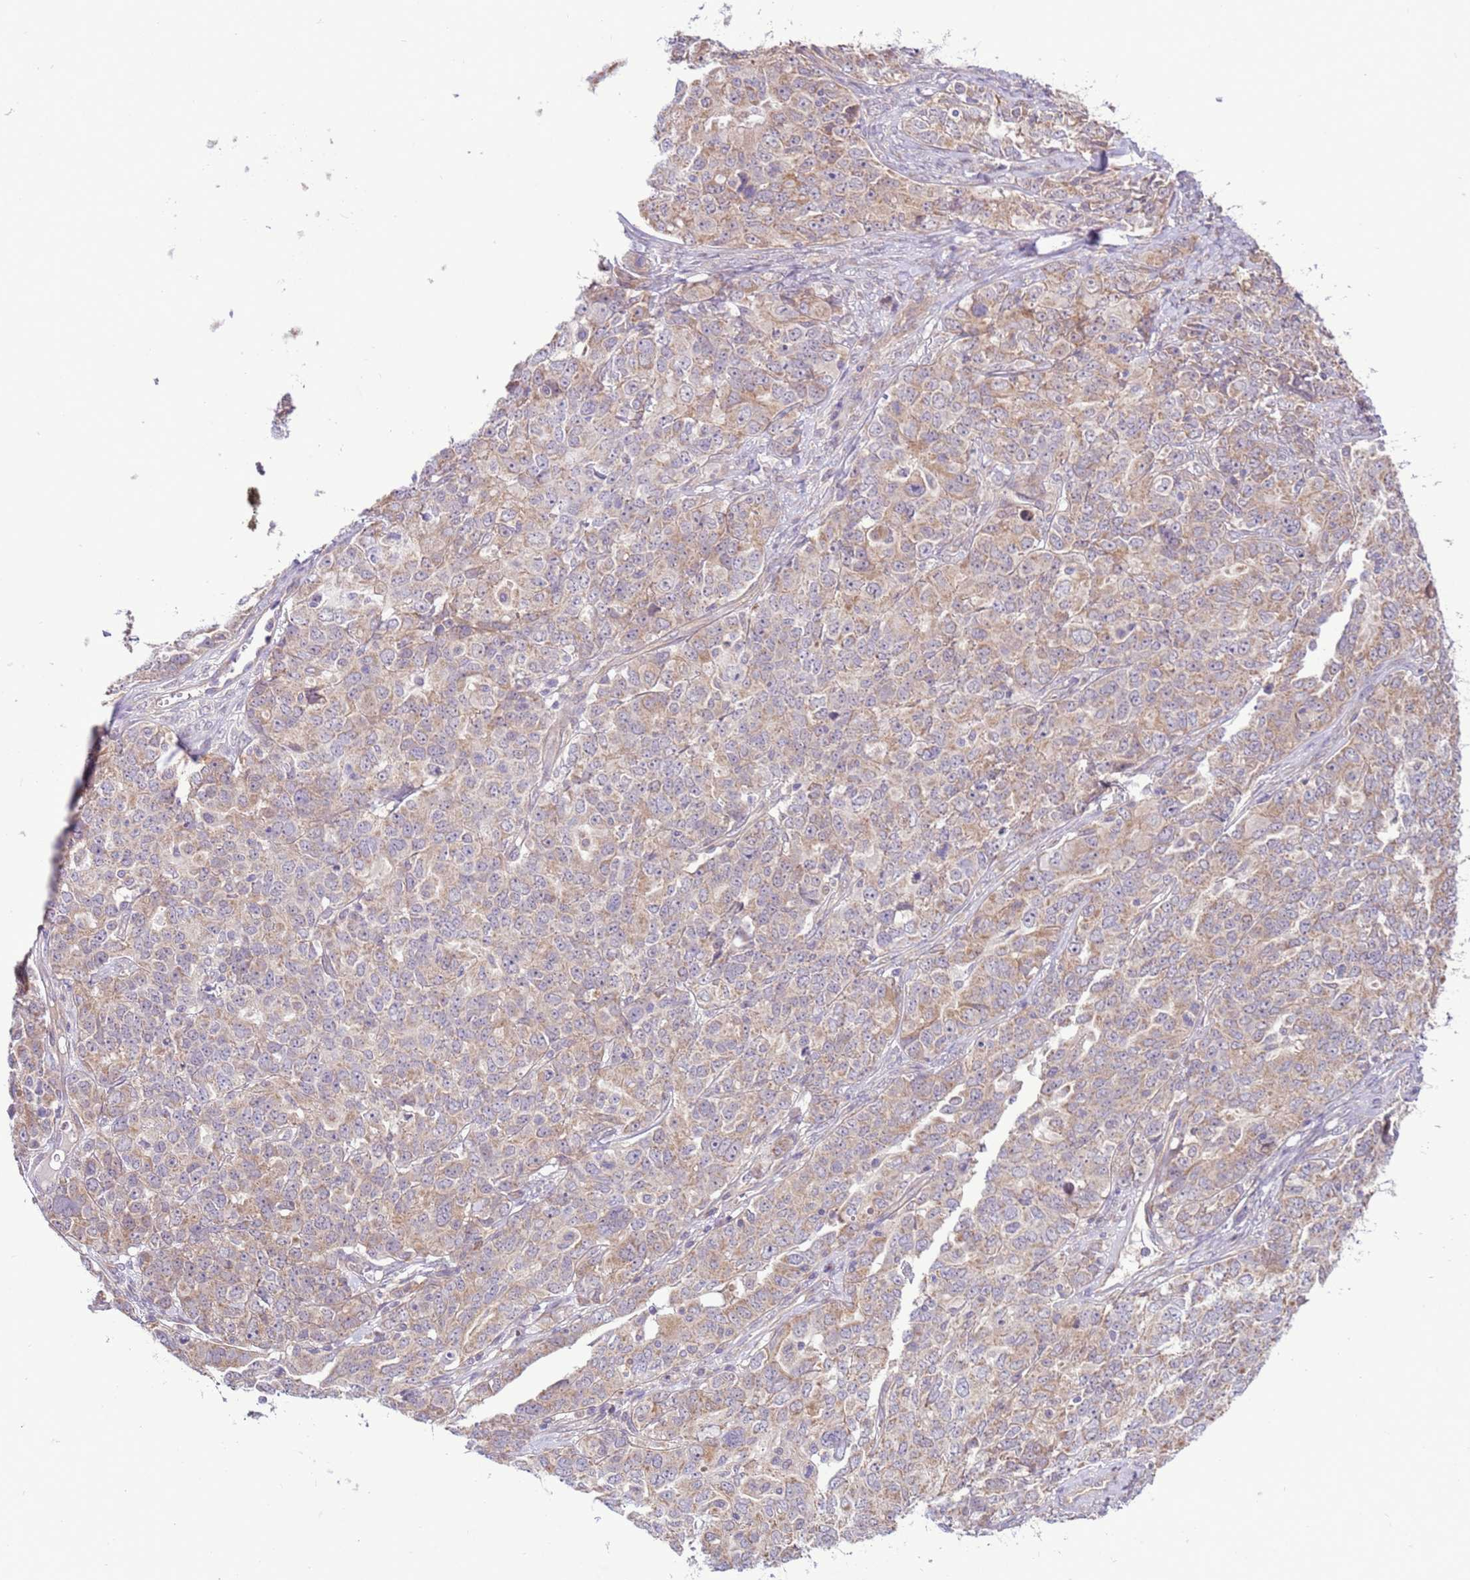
{"staining": {"intensity": "moderate", "quantity": "<25%", "location": "cytoplasmic/membranous"}, "tissue": "ovarian cancer", "cell_type": "Tumor cells", "image_type": "cancer", "snomed": [{"axis": "morphology", "description": "Carcinoma, endometroid"}, {"axis": "topography", "description": "Ovary"}], "caption": "An image of ovarian cancer (endometroid carcinoma) stained for a protein exhibits moderate cytoplasmic/membranous brown staining in tumor cells.", "gene": "SCARA3", "patient": {"sex": "female", "age": 62}}